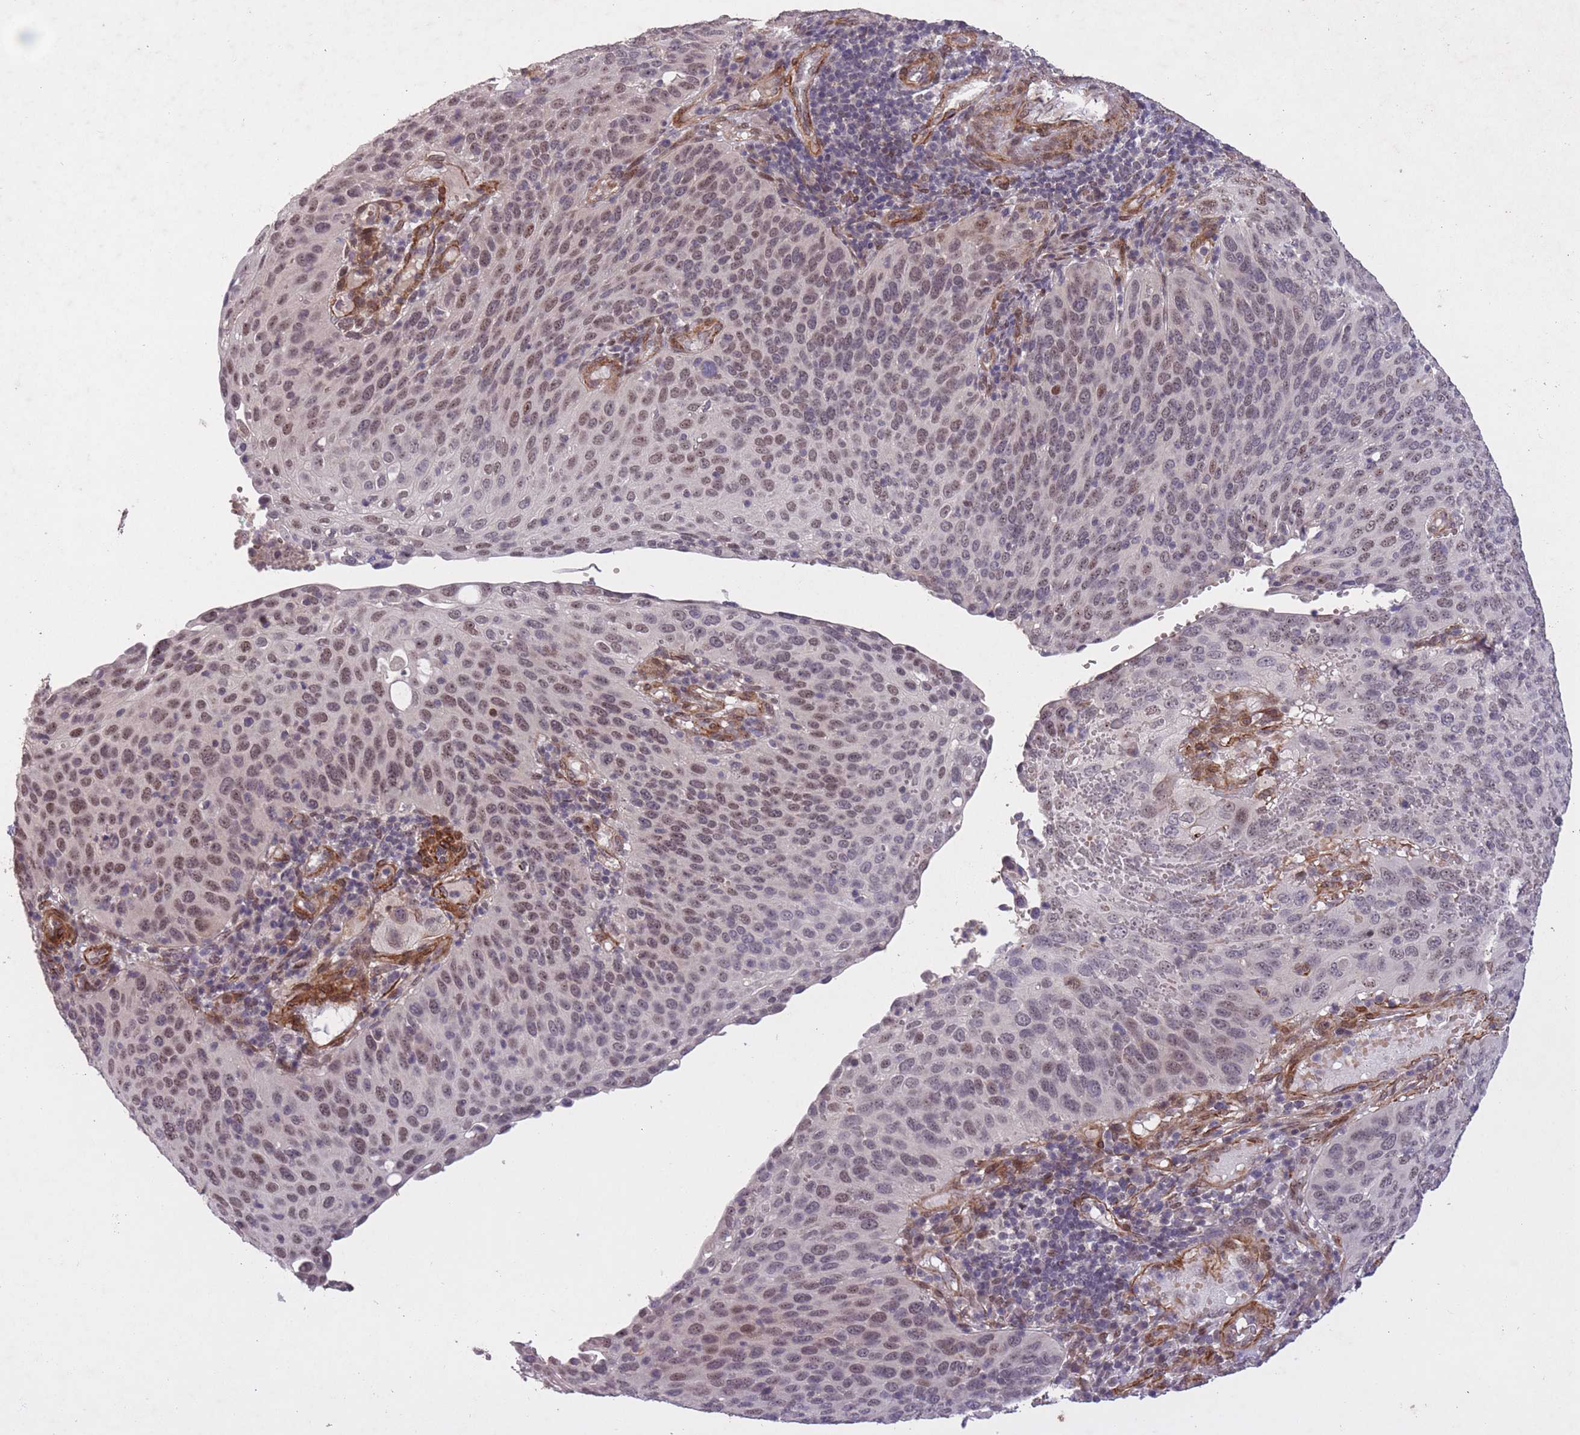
{"staining": {"intensity": "moderate", "quantity": "25%-75%", "location": "nuclear"}, "tissue": "cervical cancer", "cell_type": "Tumor cells", "image_type": "cancer", "snomed": [{"axis": "morphology", "description": "Squamous cell carcinoma, NOS"}, {"axis": "topography", "description": "Cervix"}], "caption": "Immunohistochemical staining of cervical cancer exhibits medium levels of moderate nuclear protein expression in about 25%-75% of tumor cells.", "gene": "CBX6", "patient": {"sex": "female", "age": 36}}